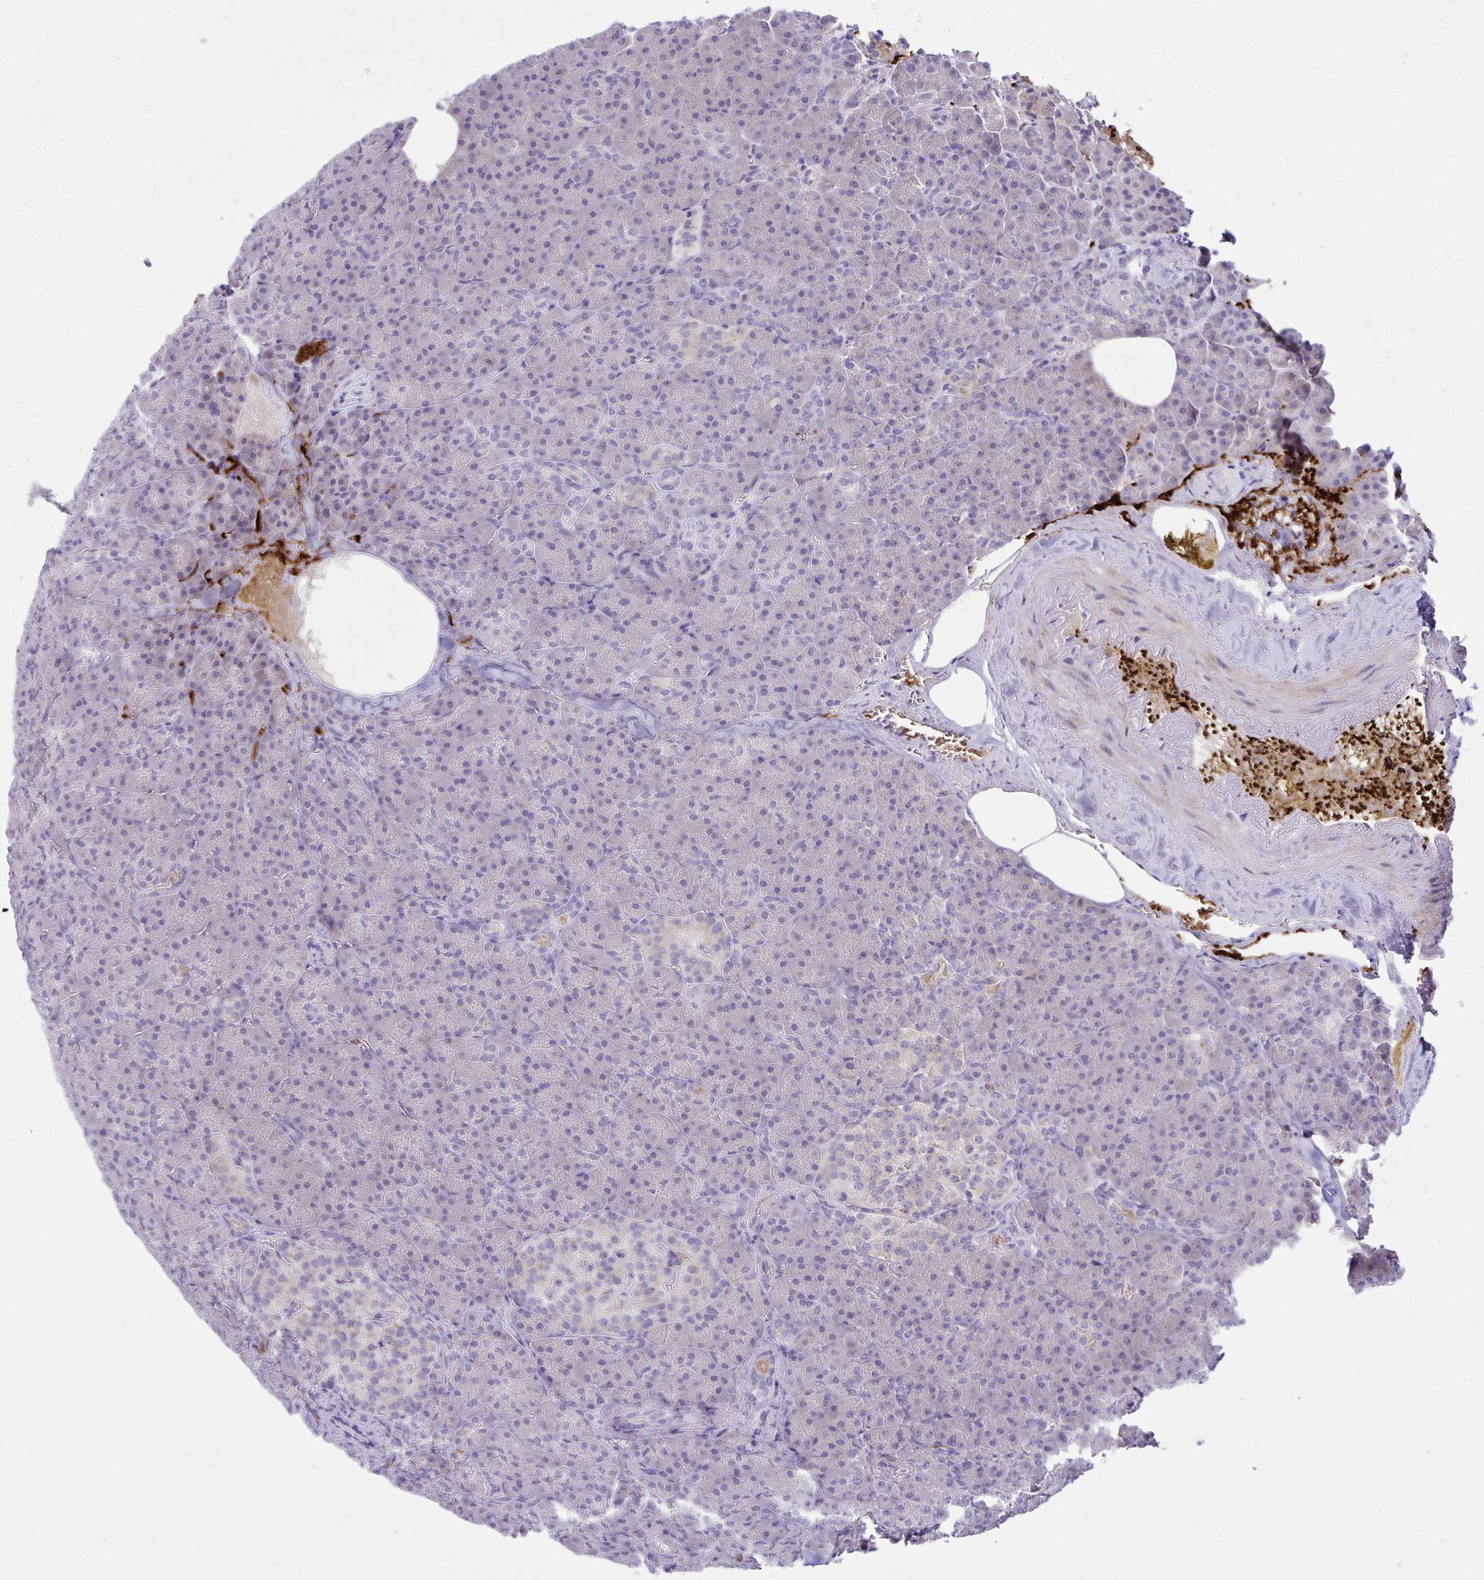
{"staining": {"intensity": "negative", "quantity": "none", "location": "none"}, "tissue": "pancreas", "cell_type": "Exocrine glandular cells", "image_type": "normal", "snomed": [{"axis": "morphology", "description": "Normal tissue, NOS"}, {"axis": "topography", "description": "Pancreas"}], "caption": "Immunohistochemical staining of normal pancreas demonstrates no significant staining in exocrine glandular cells. The staining was performed using DAB (3,3'-diaminobenzidine) to visualize the protein expression in brown, while the nuclei were stained in blue with hematoxylin (Magnification: 20x).", "gene": "SPTB", "patient": {"sex": "female", "age": 74}}